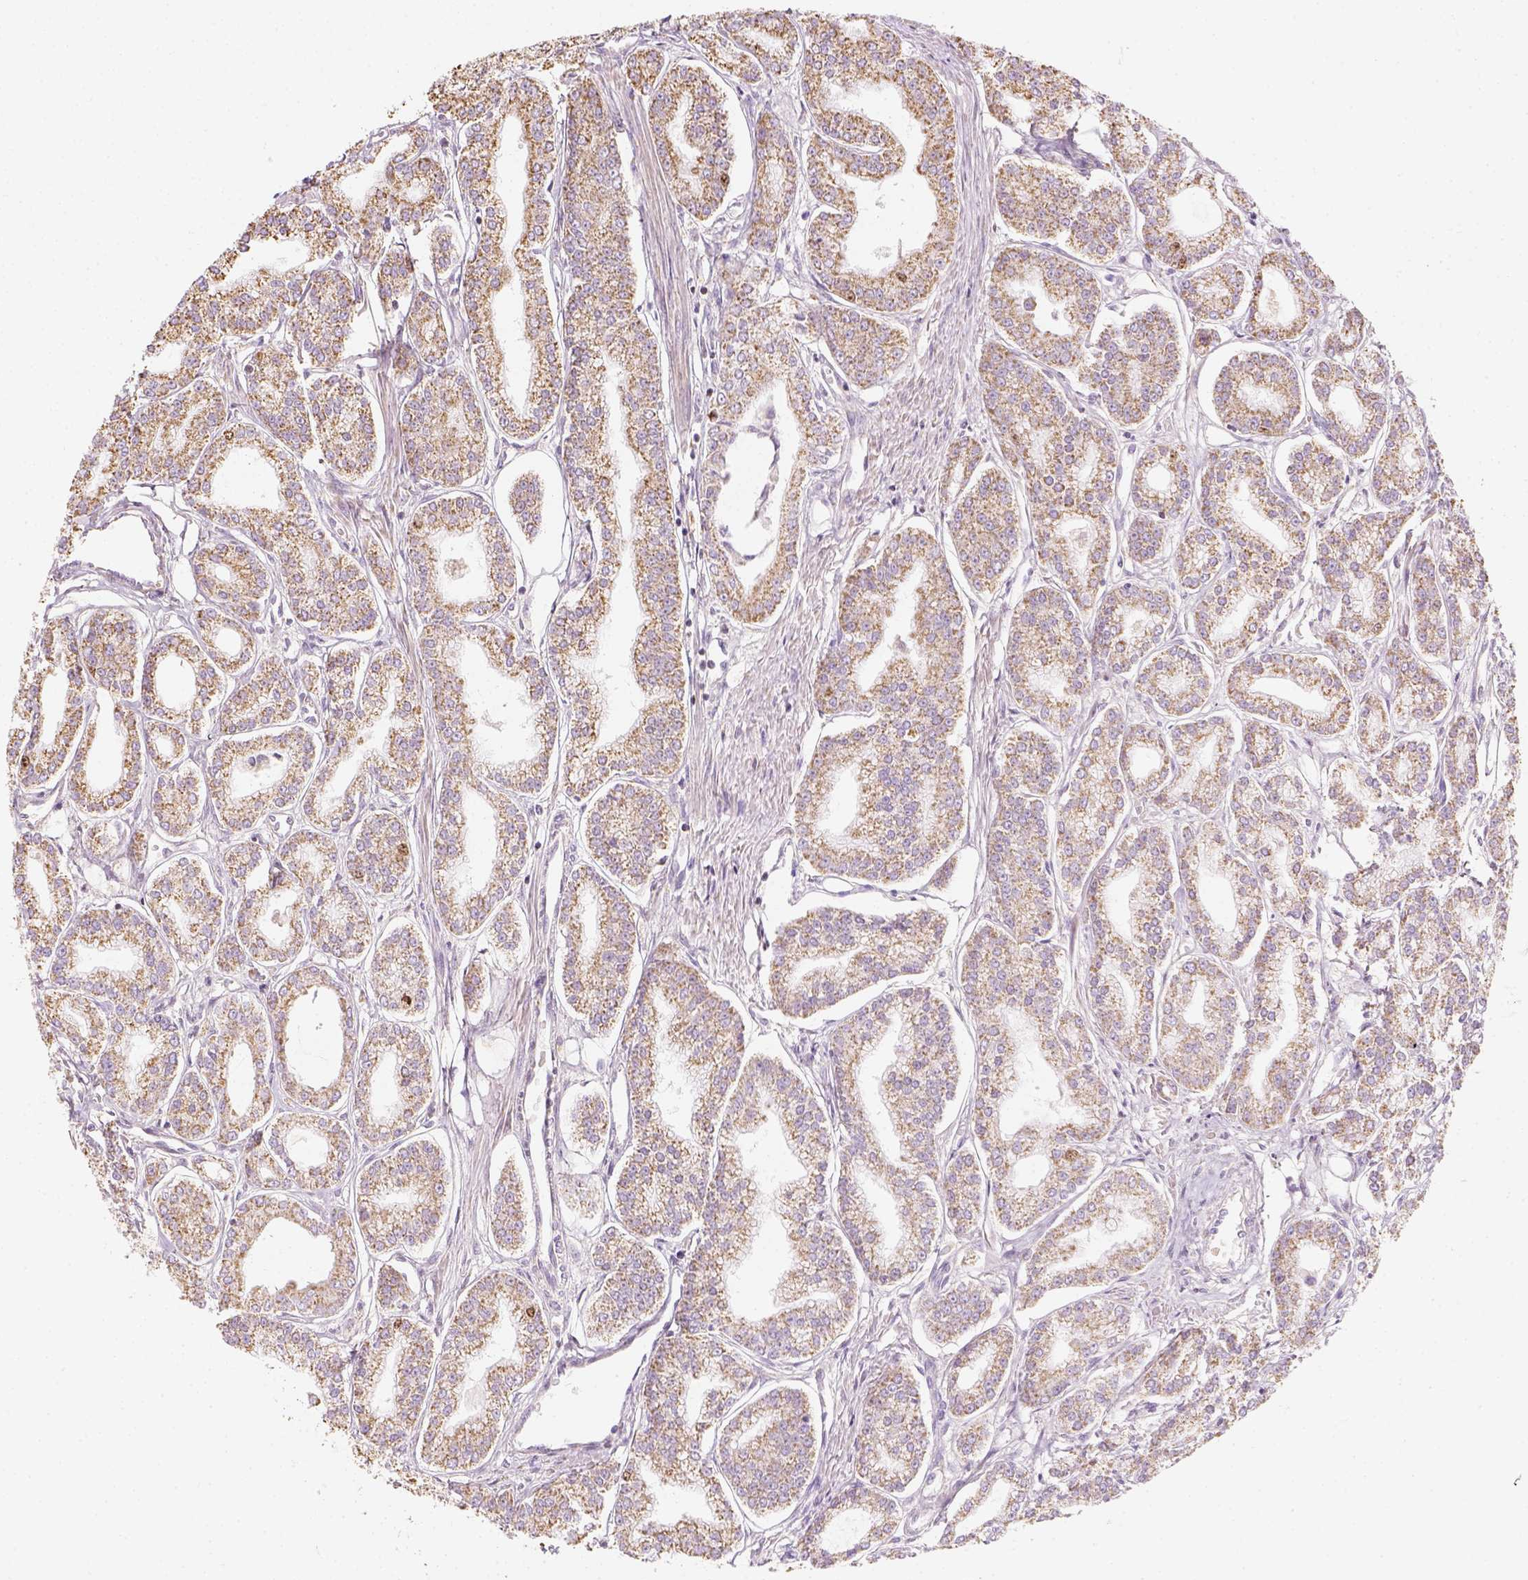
{"staining": {"intensity": "moderate", "quantity": ">75%", "location": "cytoplasmic/membranous"}, "tissue": "prostate cancer", "cell_type": "Tumor cells", "image_type": "cancer", "snomed": [{"axis": "morphology", "description": "Adenocarcinoma, NOS"}, {"axis": "topography", "description": "Prostate"}], "caption": "This is a photomicrograph of immunohistochemistry (IHC) staining of prostate adenocarcinoma, which shows moderate expression in the cytoplasmic/membranous of tumor cells.", "gene": "LCA5", "patient": {"sex": "male", "age": 71}}